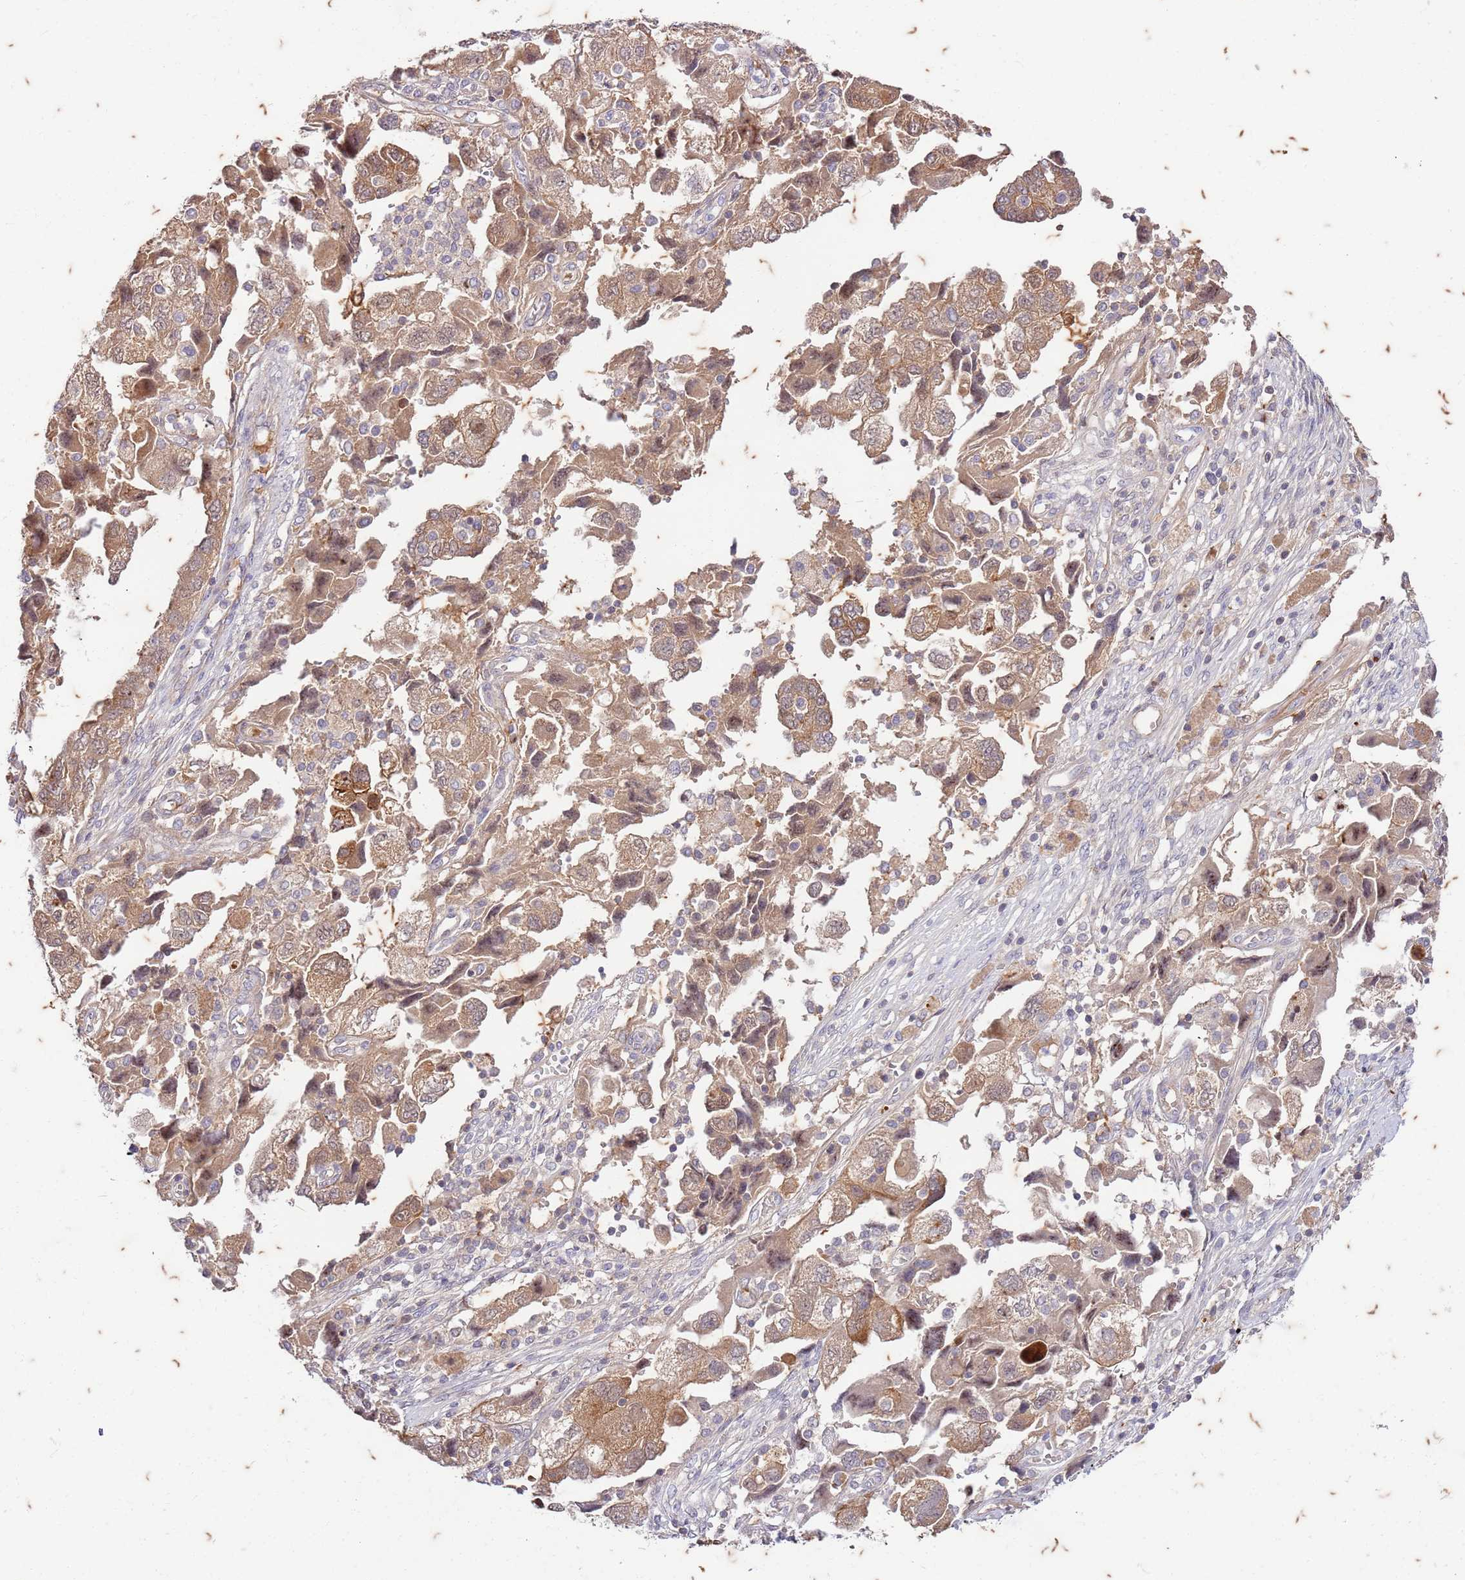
{"staining": {"intensity": "moderate", "quantity": ">75%", "location": "cytoplasmic/membranous,nuclear"}, "tissue": "ovarian cancer", "cell_type": "Tumor cells", "image_type": "cancer", "snomed": [{"axis": "morphology", "description": "Carcinoma, NOS"}, {"axis": "morphology", "description": "Cystadenocarcinoma, serous, NOS"}, {"axis": "topography", "description": "Ovary"}], "caption": "Immunohistochemistry (IHC) of human serous cystadenocarcinoma (ovarian) demonstrates medium levels of moderate cytoplasmic/membranous and nuclear staining in approximately >75% of tumor cells.", "gene": "RAPGEF3", "patient": {"sex": "female", "age": 69}}